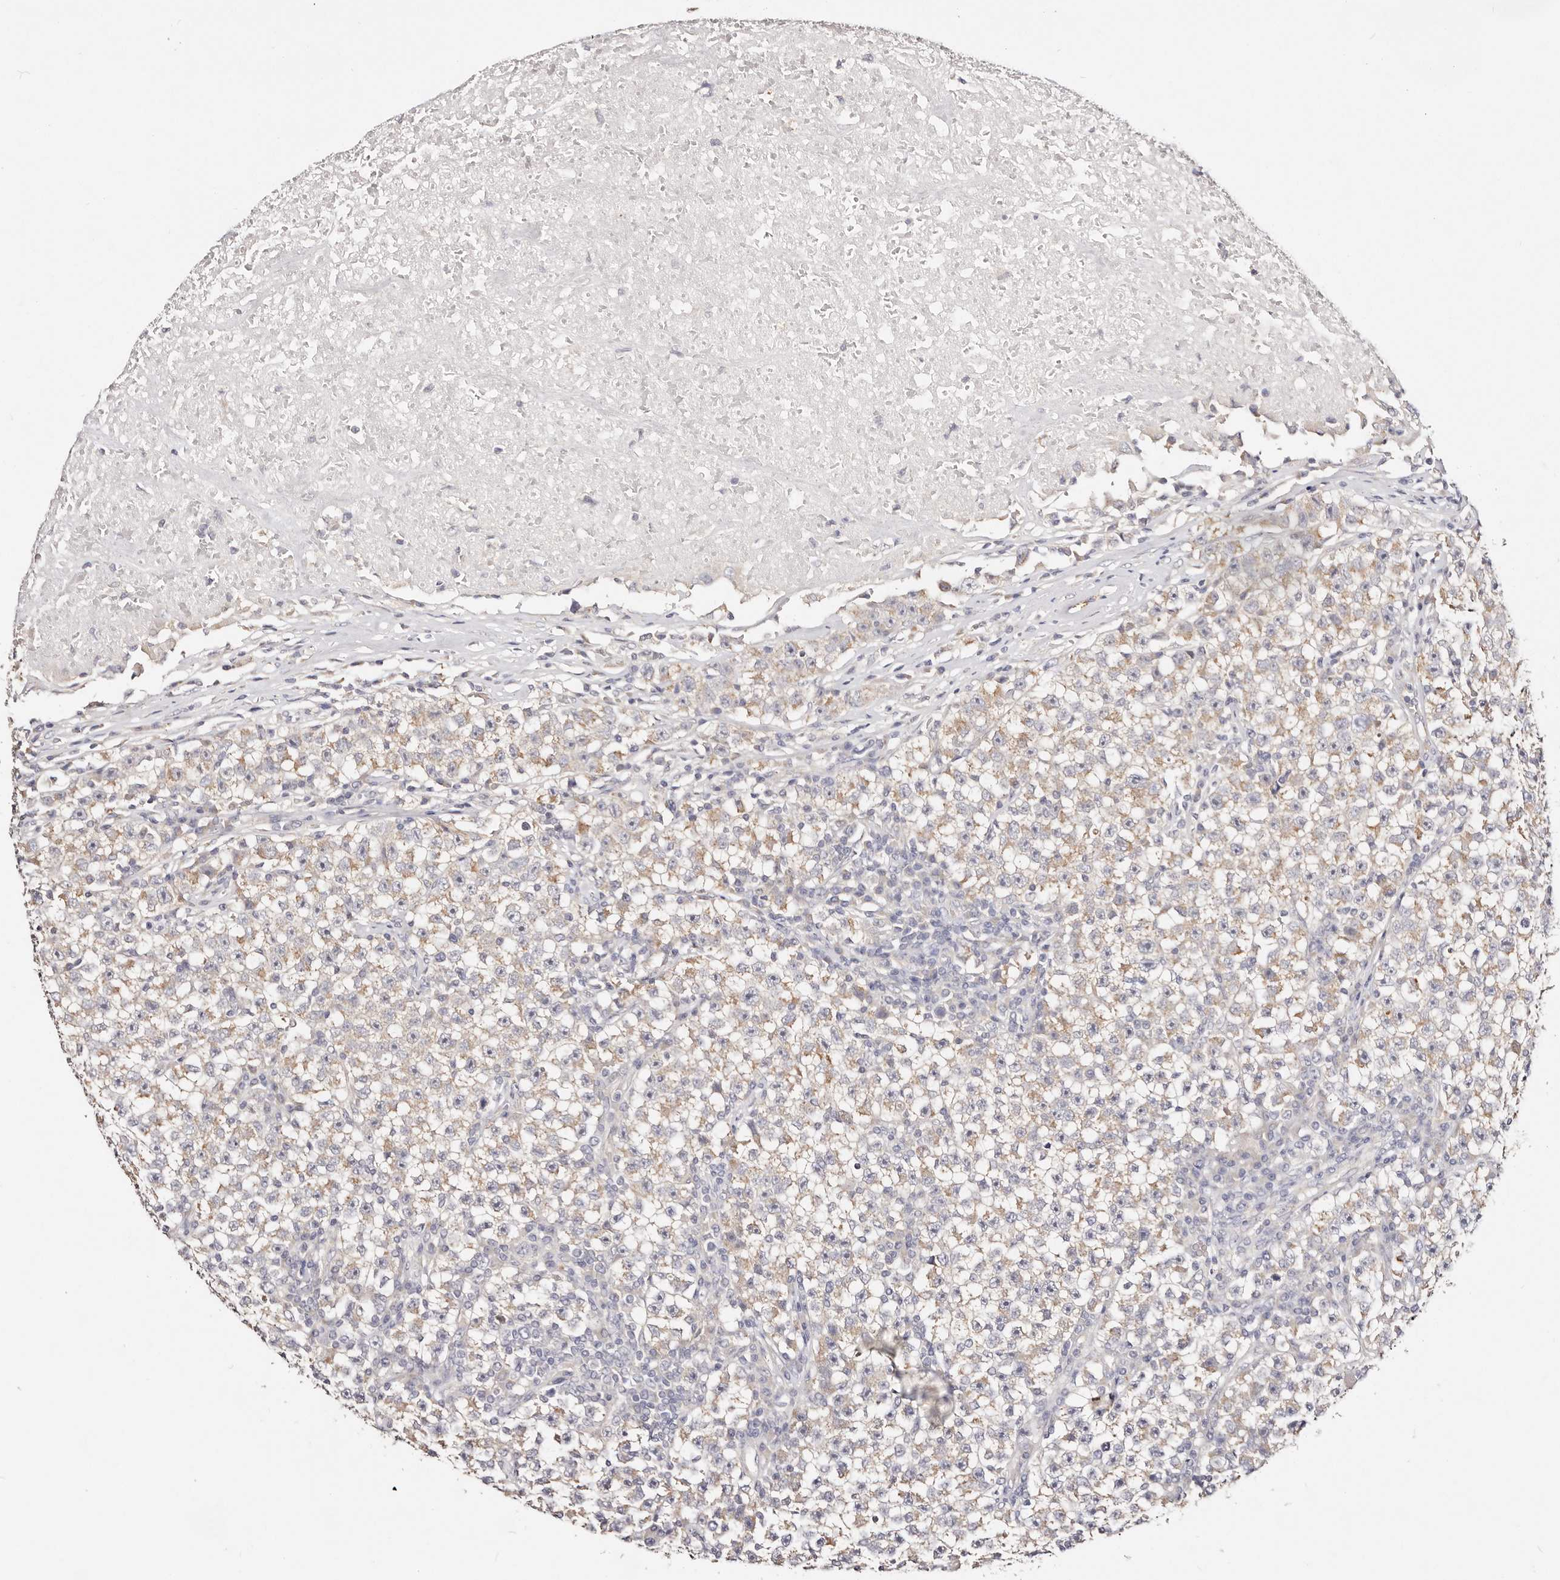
{"staining": {"intensity": "weak", "quantity": ">75%", "location": "cytoplasmic/membranous"}, "tissue": "testis cancer", "cell_type": "Tumor cells", "image_type": "cancer", "snomed": [{"axis": "morphology", "description": "Seminoma, NOS"}, {"axis": "topography", "description": "Testis"}], "caption": "IHC photomicrograph of seminoma (testis) stained for a protein (brown), which displays low levels of weak cytoplasmic/membranous expression in approximately >75% of tumor cells.", "gene": "VIPAS39", "patient": {"sex": "male", "age": 22}}